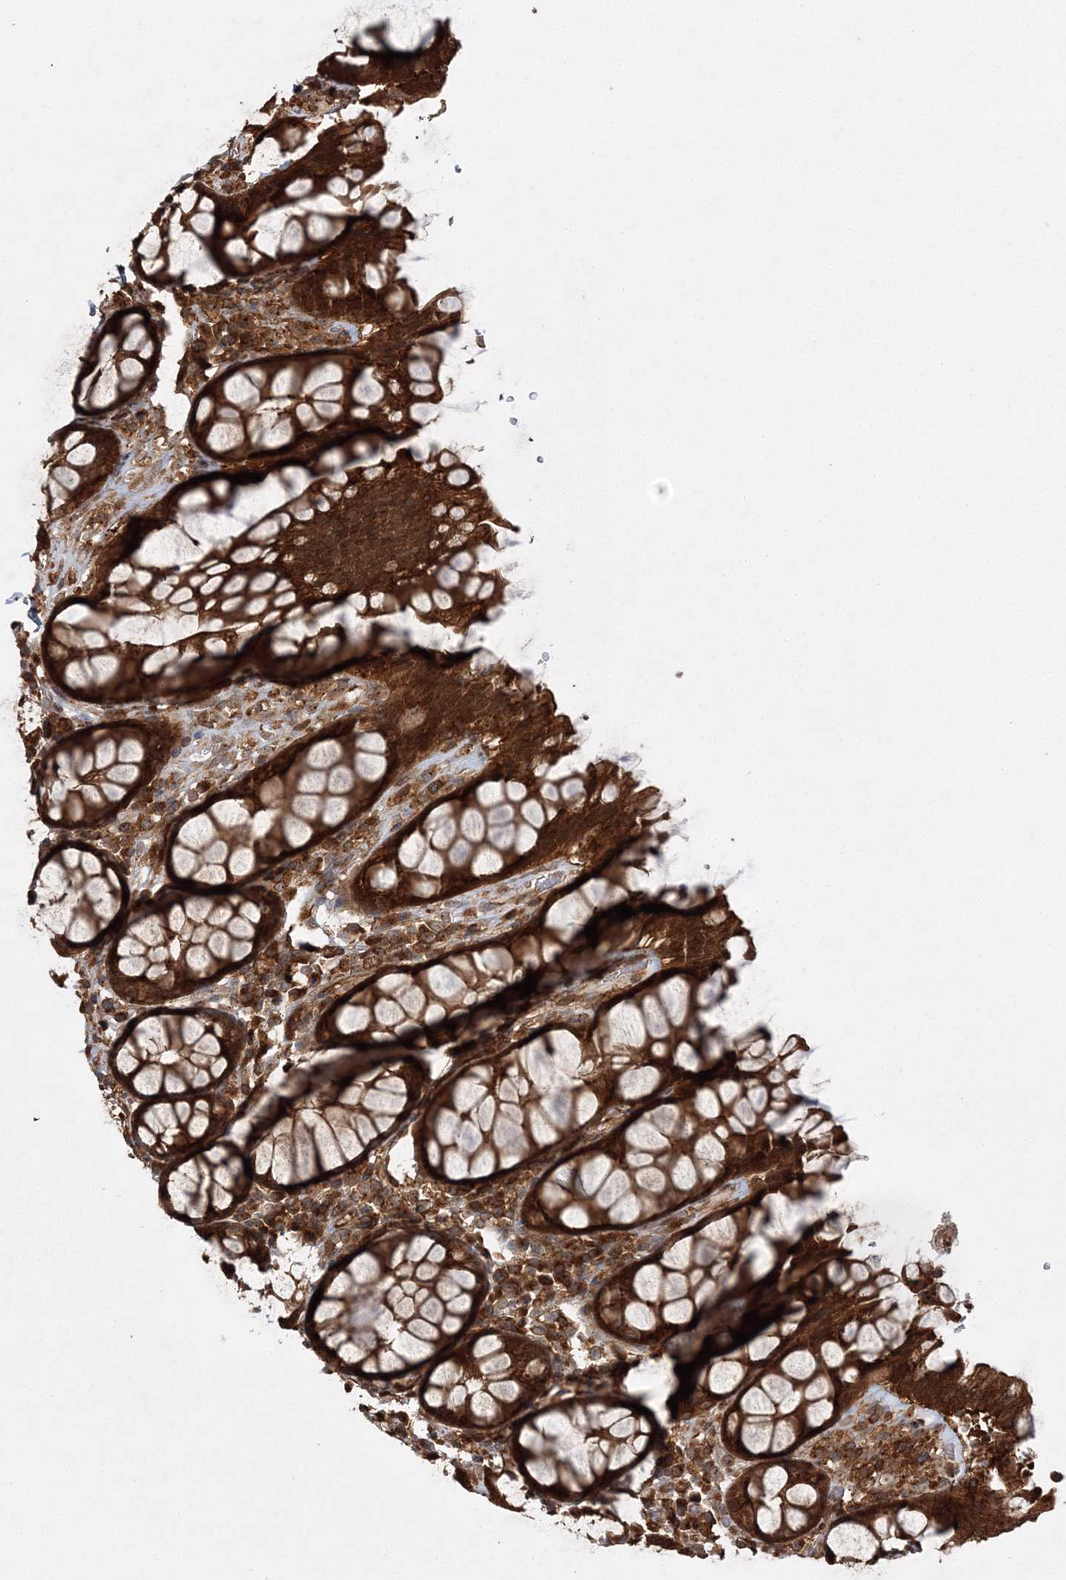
{"staining": {"intensity": "strong", "quantity": ">75%", "location": "cytoplasmic/membranous"}, "tissue": "rectum", "cell_type": "Glandular cells", "image_type": "normal", "snomed": [{"axis": "morphology", "description": "Normal tissue, NOS"}, {"axis": "topography", "description": "Rectum"}], "caption": "IHC (DAB) staining of benign human rectum shows strong cytoplasmic/membranous protein expression in about >75% of glandular cells.", "gene": "WDR37", "patient": {"sex": "male", "age": 64}}